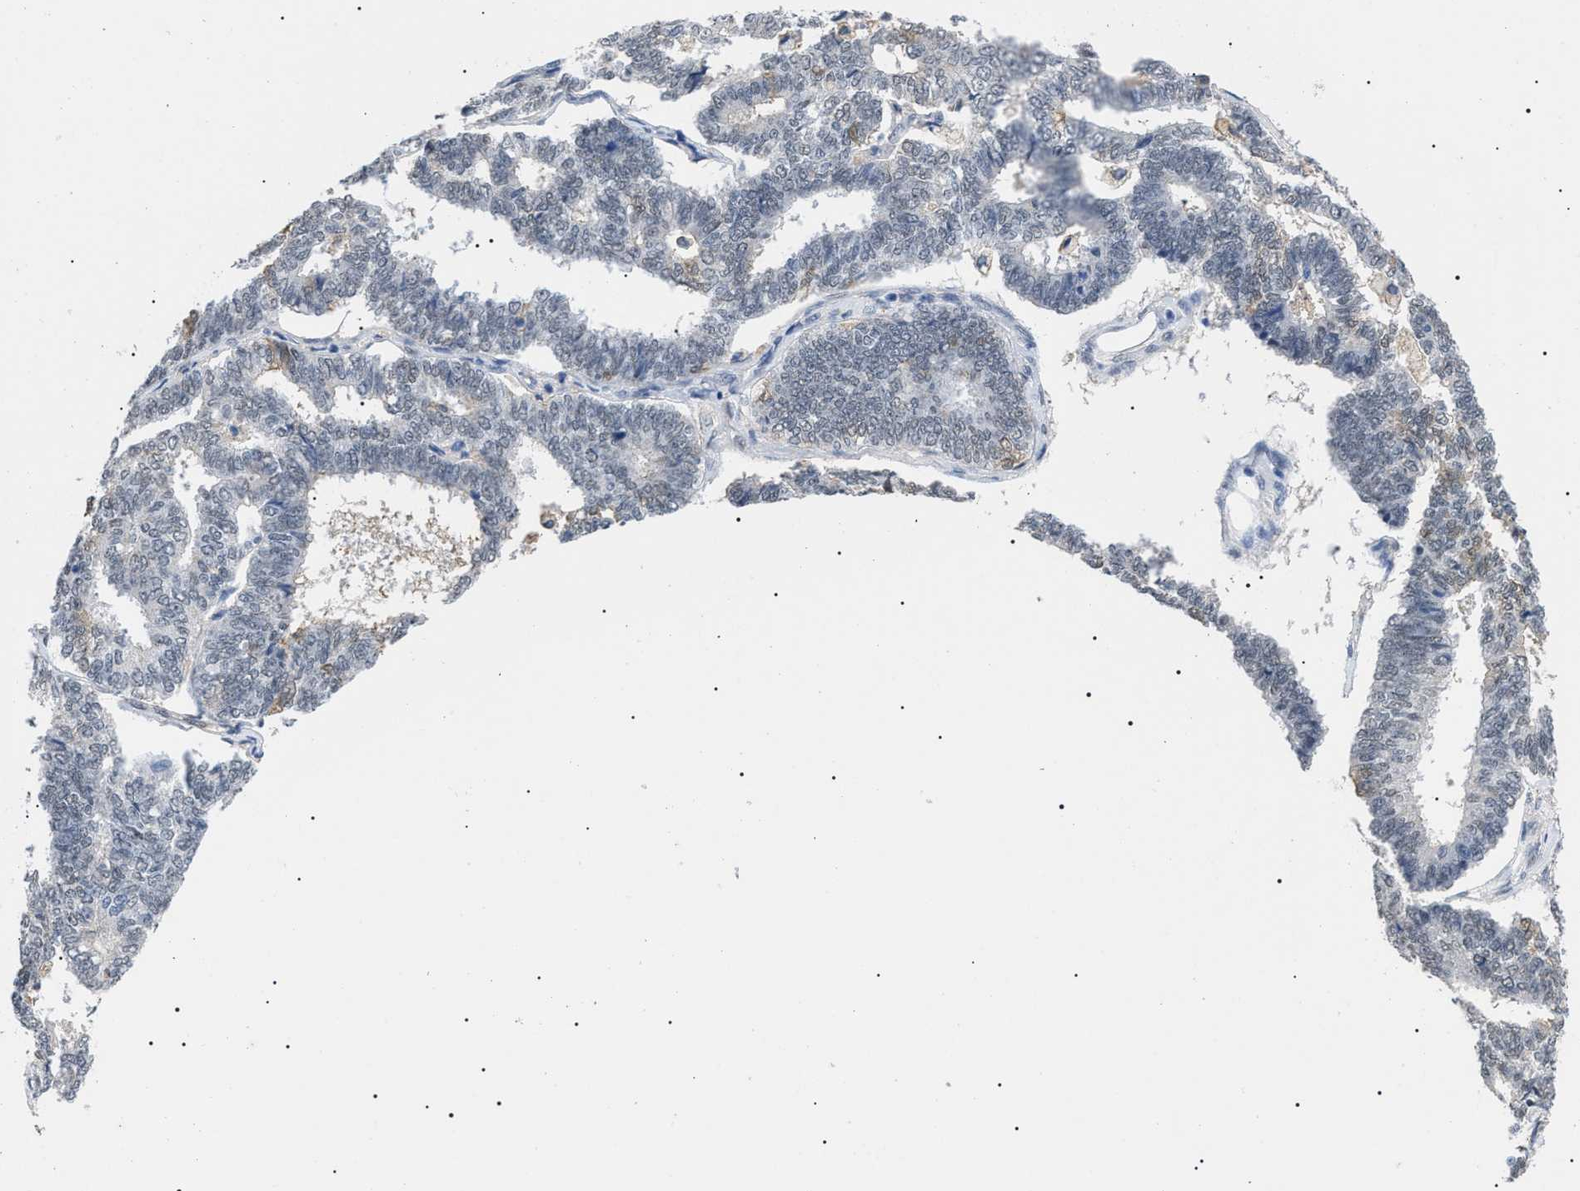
{"staining": {"intensity": "weak", "quantity": "<25%", "location": "cytoplasmic/membranous"}, "tissue": "endometrial cancer", "cell_type": "Tumor cells", "image_type": "cancer", "snomed": [{"axis": "morphology", "description": "Adenocarcinoma, NOS"}, {"axis": "topography", "description": "Endometrium"}], "caption": "Histopathology image shows no protein staining in tumor cells of adenocarcinoma (endometrial) tissue.", "gene": "PRRT2", "patient": {"sex": "female", "age": 70}}